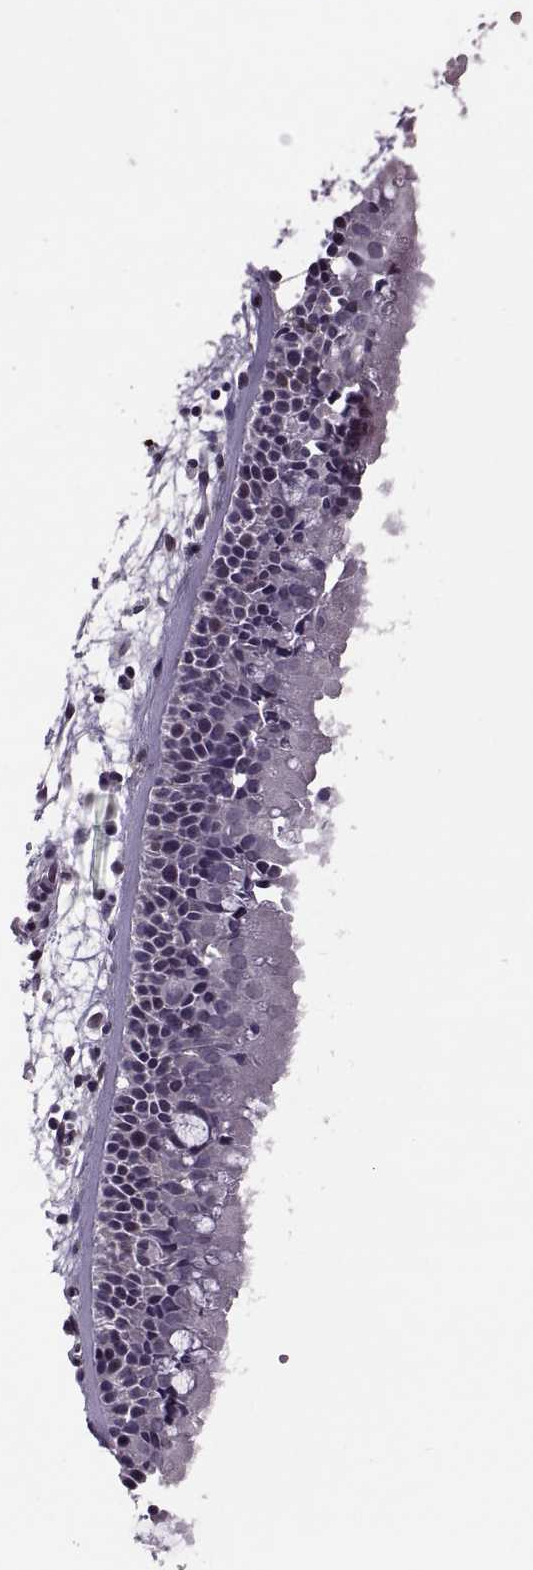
{"staining": {"intensity": "negative", "quantity": "none", "location": "none"}, "tissue": "nasopharynx", "cell_type": "Respiratory epithelial cells", "image_type": "normal", "snomed": [{"axis": "morphology", "description": "Normal tissue, NOS"}, {"axis": "topography", "description": "Nasopharynx"}], "caption": "Immunohistochemistry of benign human nasopharynx shows no positivity in respiratory epithelial cells.", "gene": "CDK4", "patient": {"sex": "female", "age": 68}}